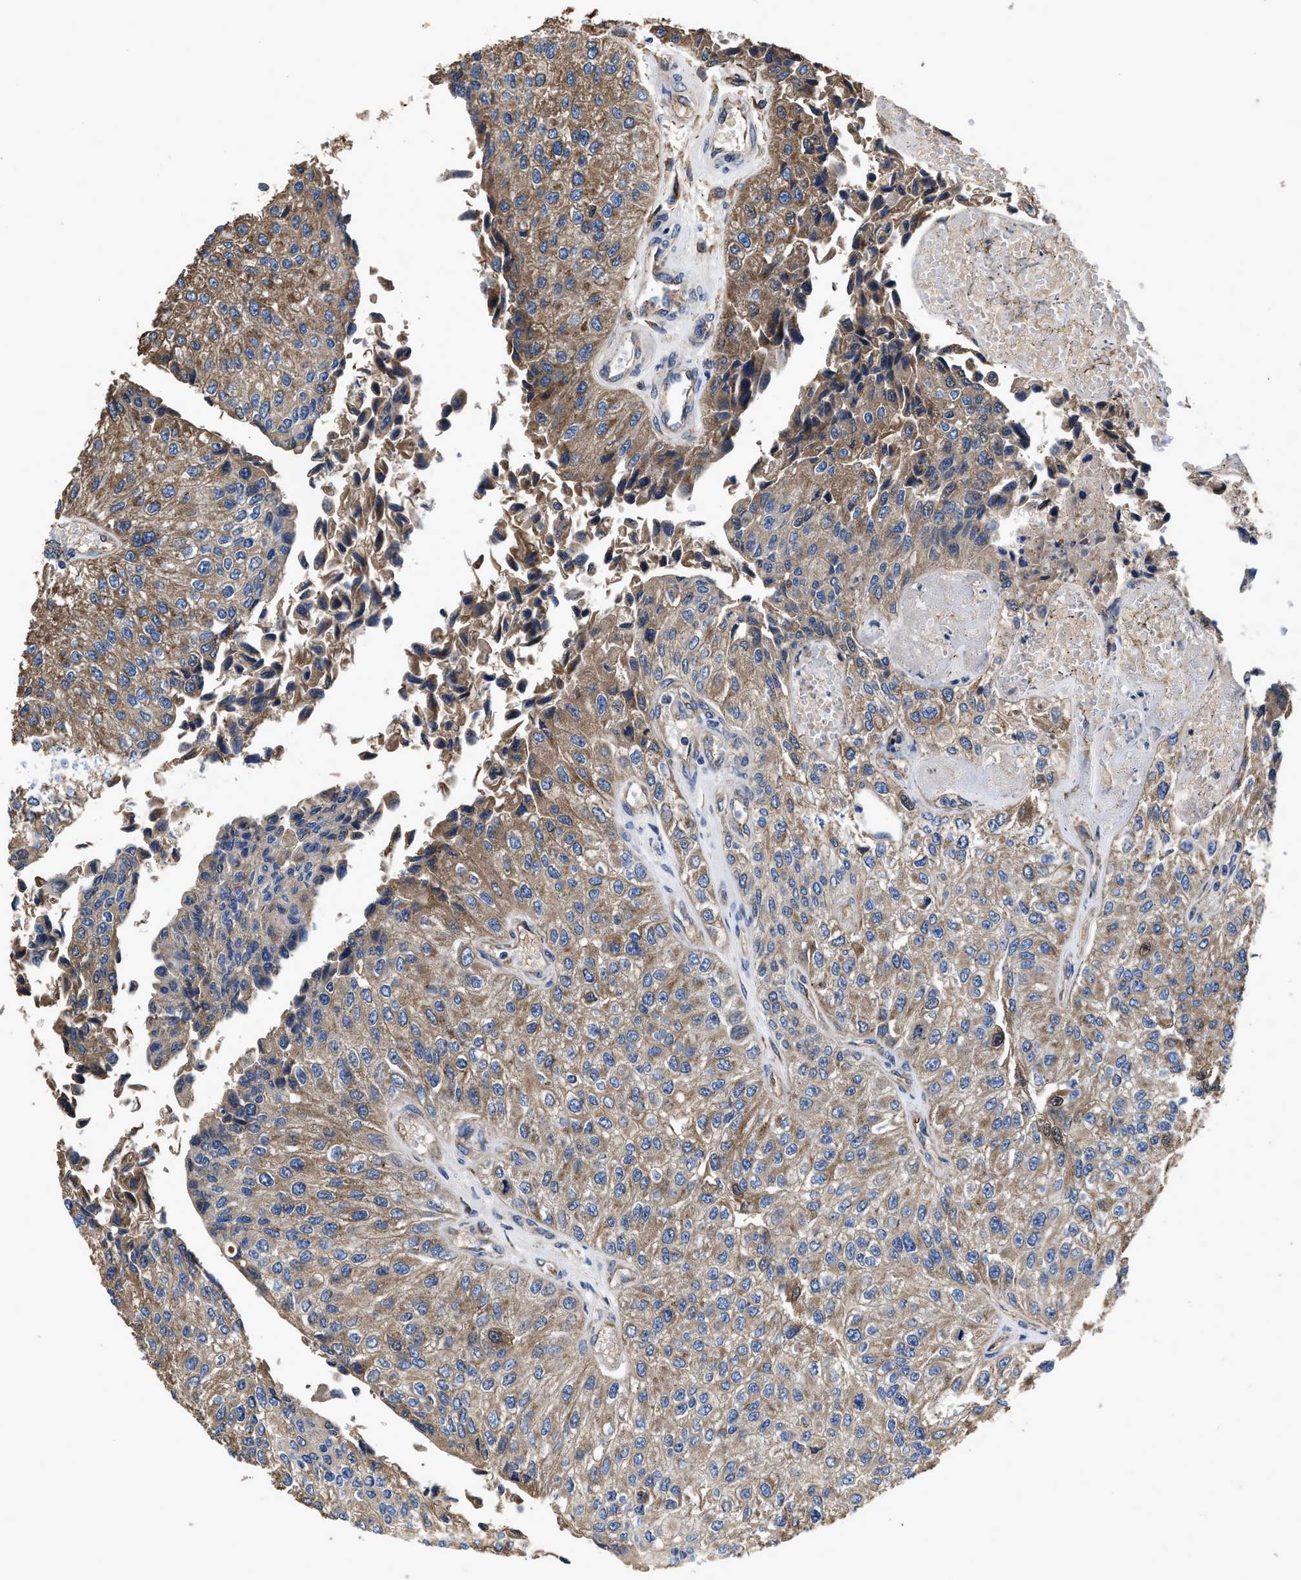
{"staining": {"intensity": "moderate", "quantity": ">75%", "location": "cytoplasmic/membranous"}, "tissue": "urothelial cancer", "cell_type": "Tumor cells", "image_type": "cancer", "snomed": [{"axis": "morphology", "description": "Urothelial carcinoma, High grade"}, {"axis": "topography", "description": "Kidney"}, {"axis": "topography", "description": "Urinary bladder"}], "caption": "Brown immunohistochemical staining in urothelial cancer reveals moderate cytoplasmic/membranous positivity in about >75% of tumor cells.", "gene": "IDNK", "patient": {"sex": "male", "age": 77}}